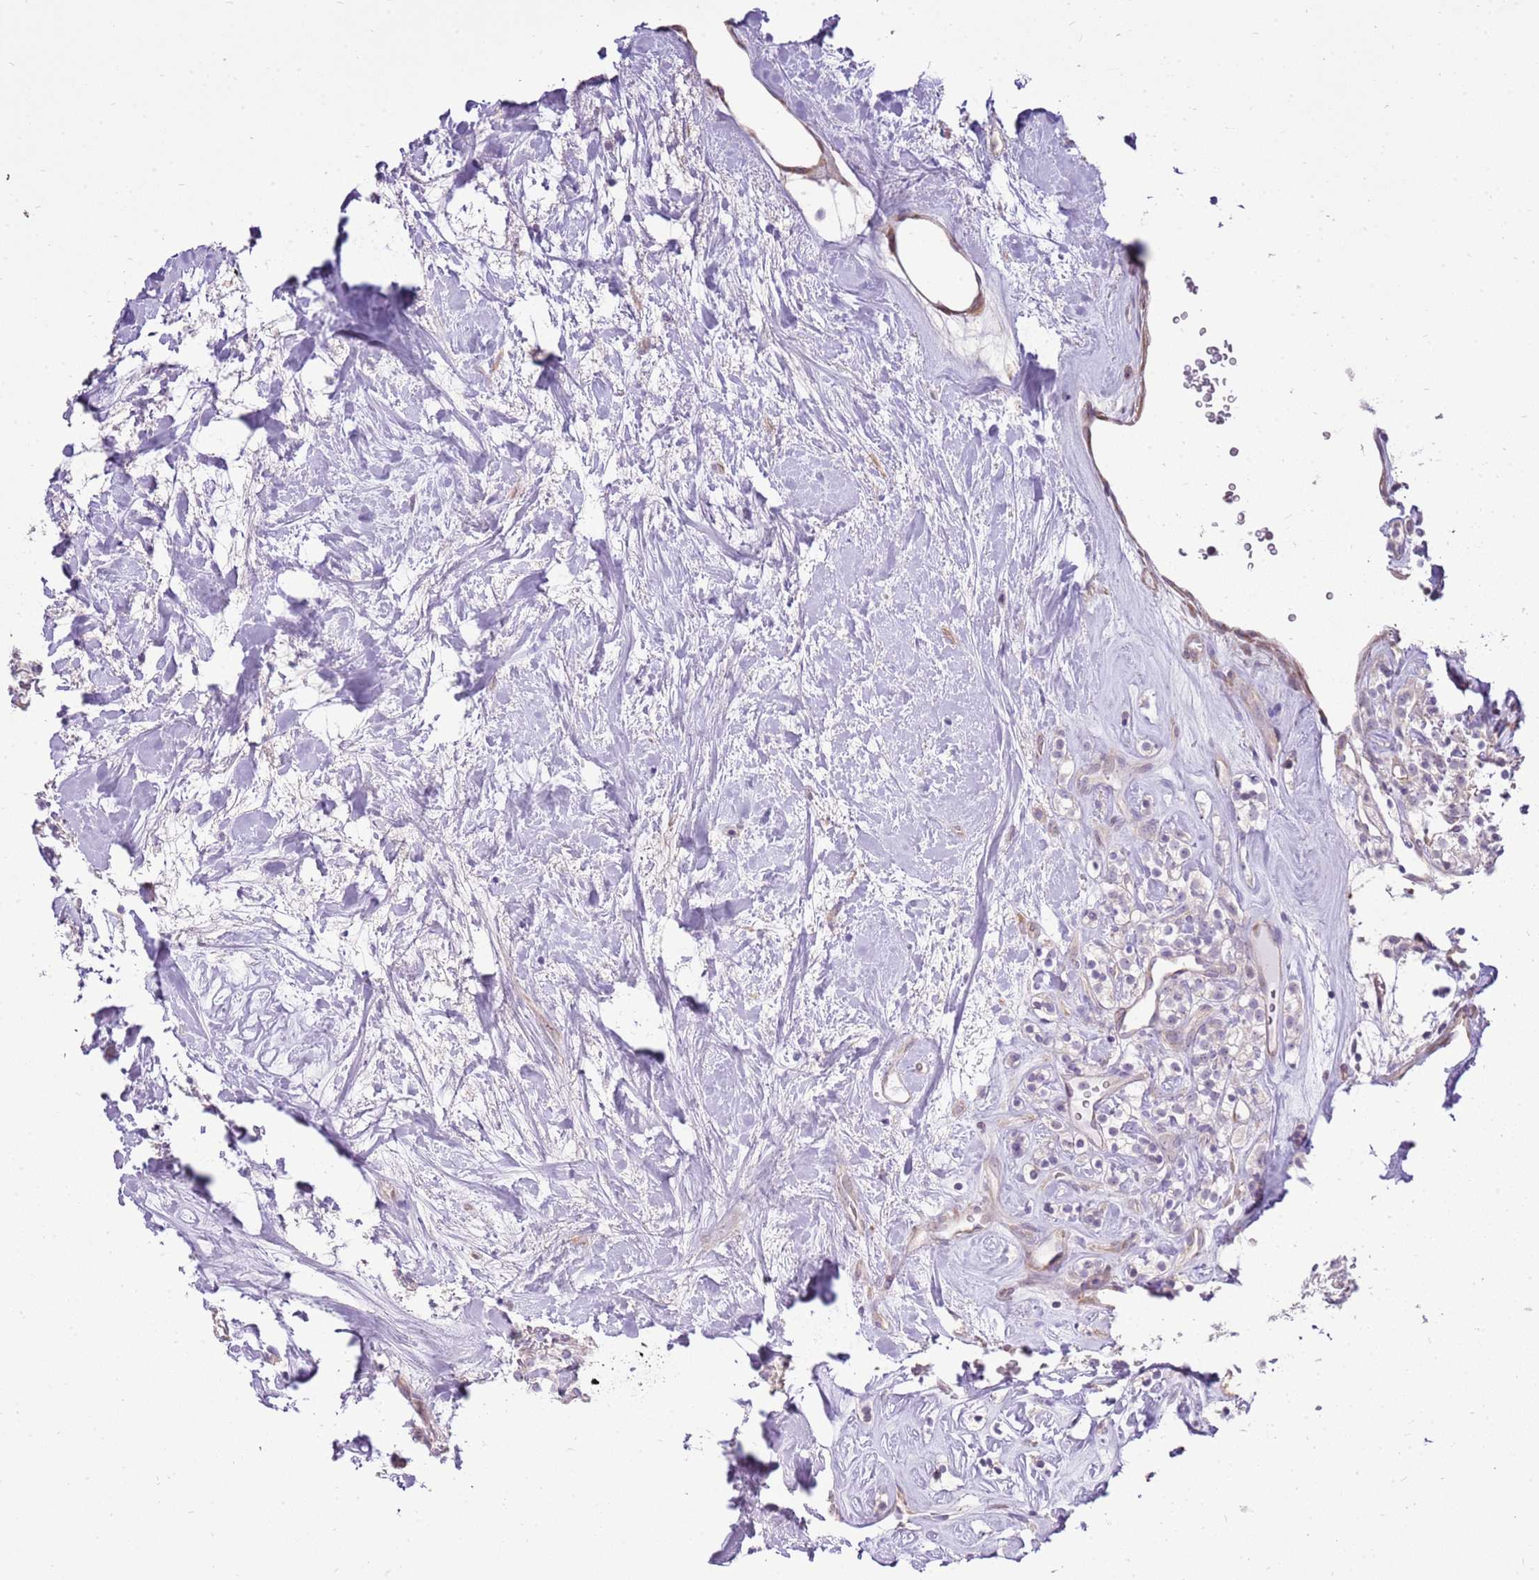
{"staining": {"intensity": "negative", "quantity": "none", "location": "none"}, "tissue": "renal cancer", "cell_type": "Tumor cells", "image_type": "cancer", "snomed": [{"axis": "morphology", "description": "Adenocarcinoma, NOS"}, {"axis": "topography", "description": "Kidney"}], "caption": "The micrograph displays no staining of tumor cells in renal adenocarcinoma.", "gene": "UGGT2", "patient": {"sex": "male", "age": 77}}